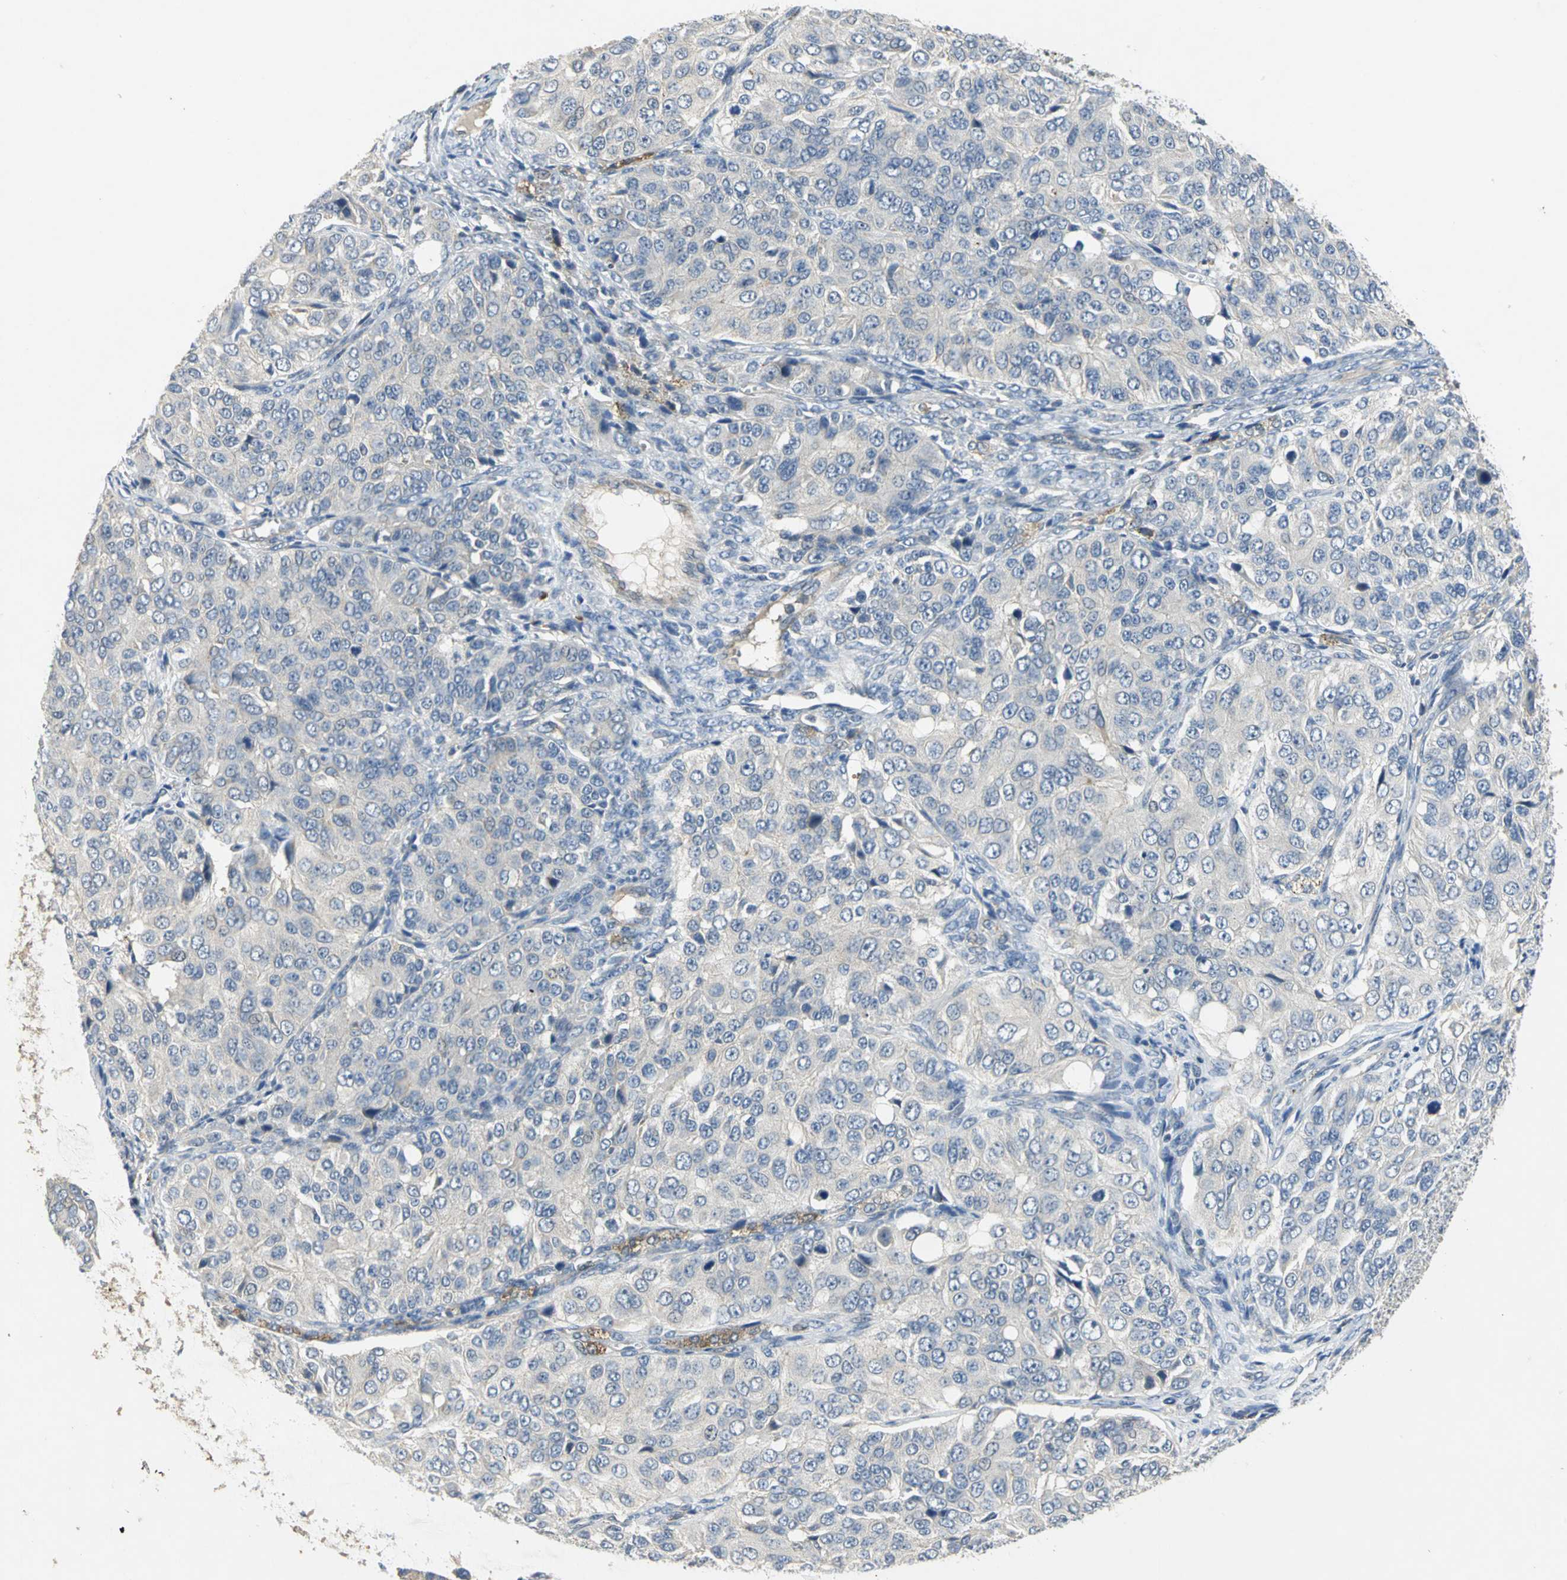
{"staining": {"intensity": "negative", "quantity": "none", "location": "none"}, "tissue": "ovarian cancer", "cell_type": "Tumor cells", "image_type": "cancer", "snomed": [{"axis": "morphology", "description": "Carcinoma, endometroid"}, {"axis": "topography", "description": "Ovary"}], "caption": "Immunohistochemical staining of human ovarian endometroid carcinoma reveals no significant positivity in tumor cells.", "gene": "IL17RB", "patient": {"sex": "female", "age": 51}}